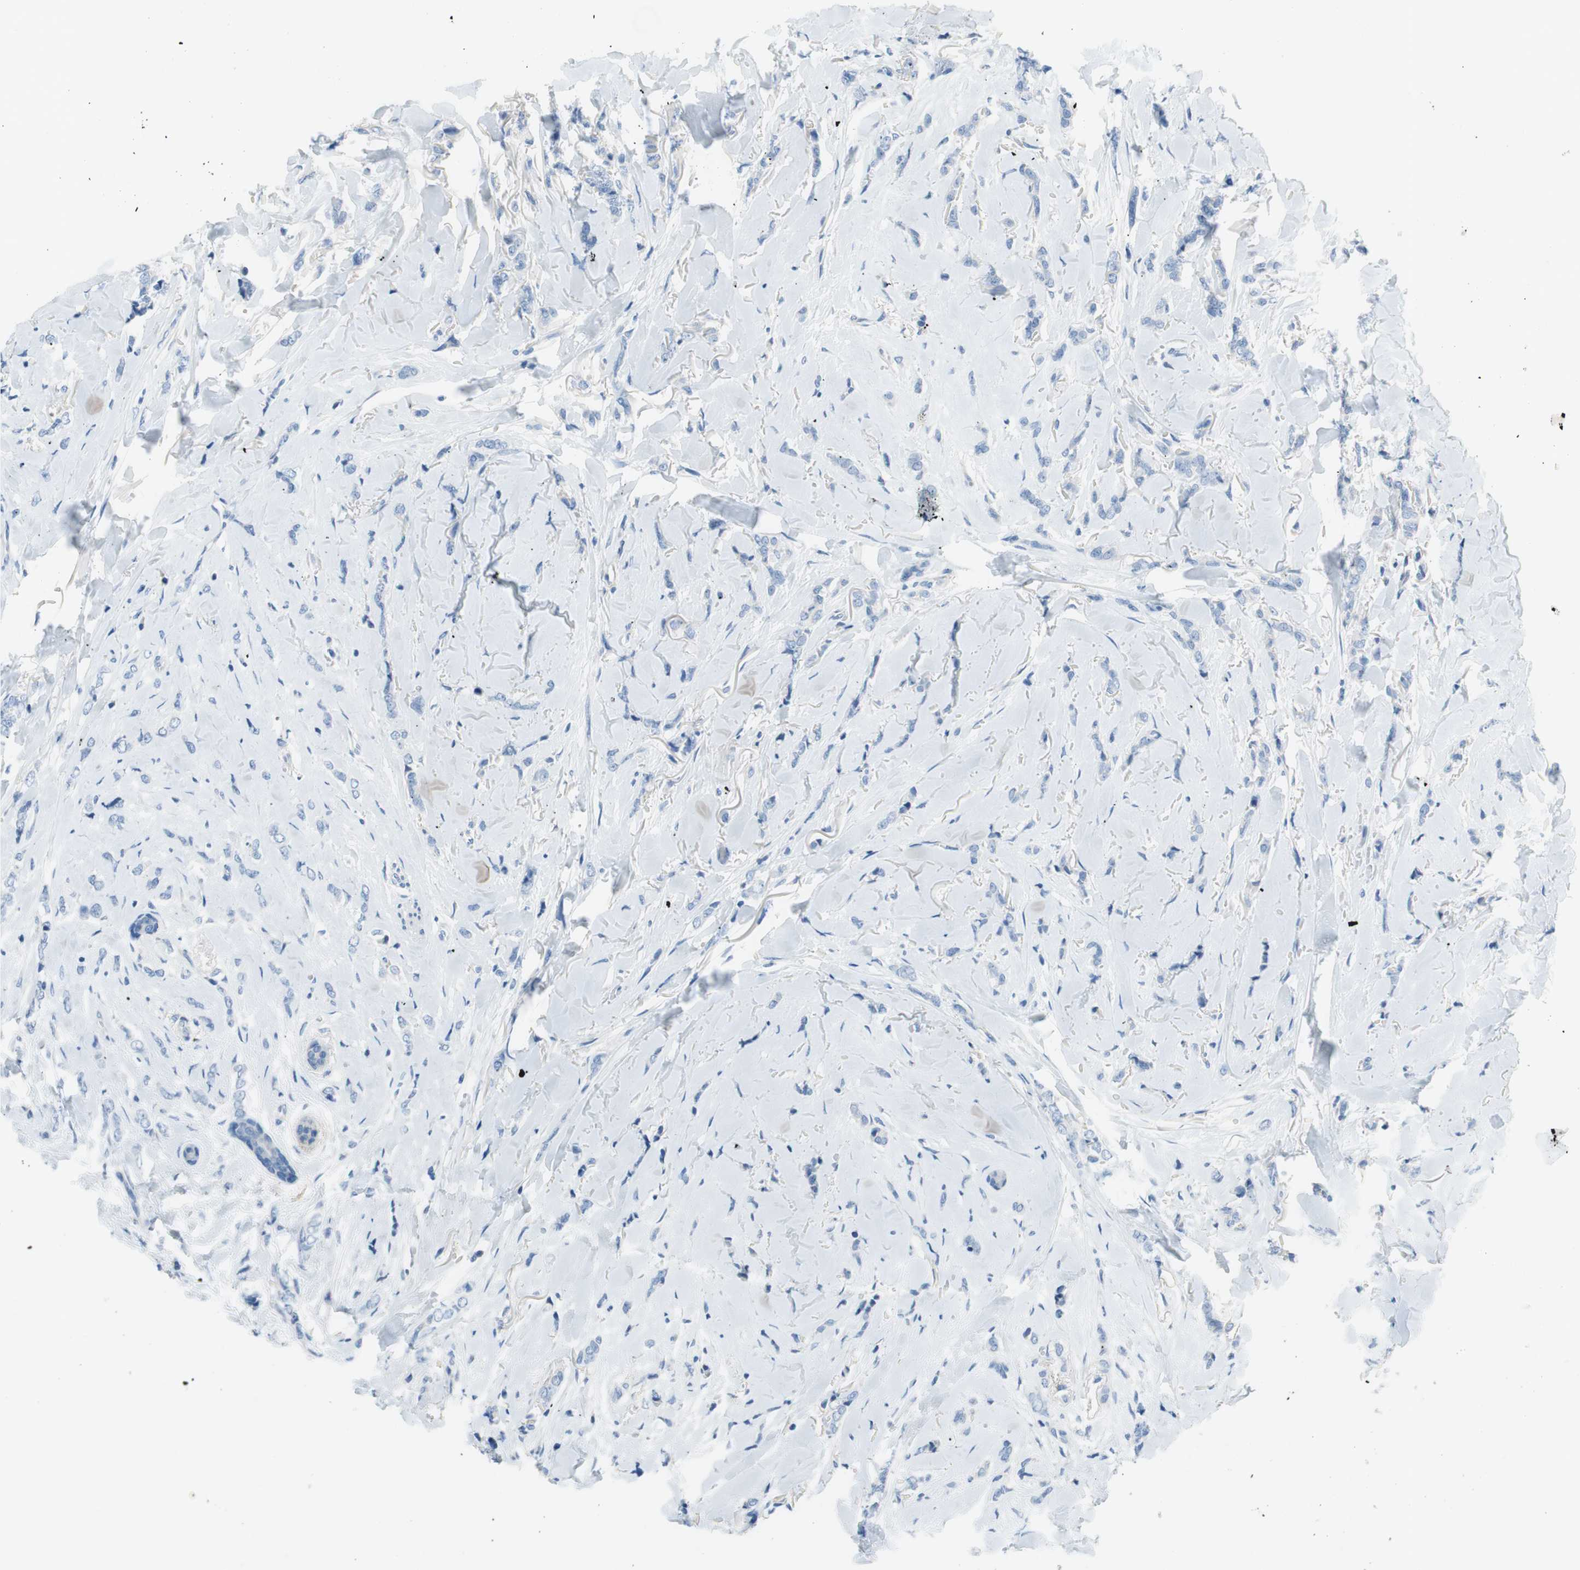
{"staining": {"intensity": "negative", "quantity": "none", "location": "none"}, "tissue": "breast cancer", "cell_type": "Tumor cells", "image_type": "cancer", "snomed": [{"axis": "morphology", "description": "Lobular carcinoma"}, {"axis": "topography", "description": "Skin"}, {"axis": "topography", "description": "Breast"}], "caption": "This is a micrograph of IHC staining of lobular carcinoma (breast), which shows no staining in tumor cells.", "gene": "EVA1A", "patient": {"sex": "female", "age": 46}}